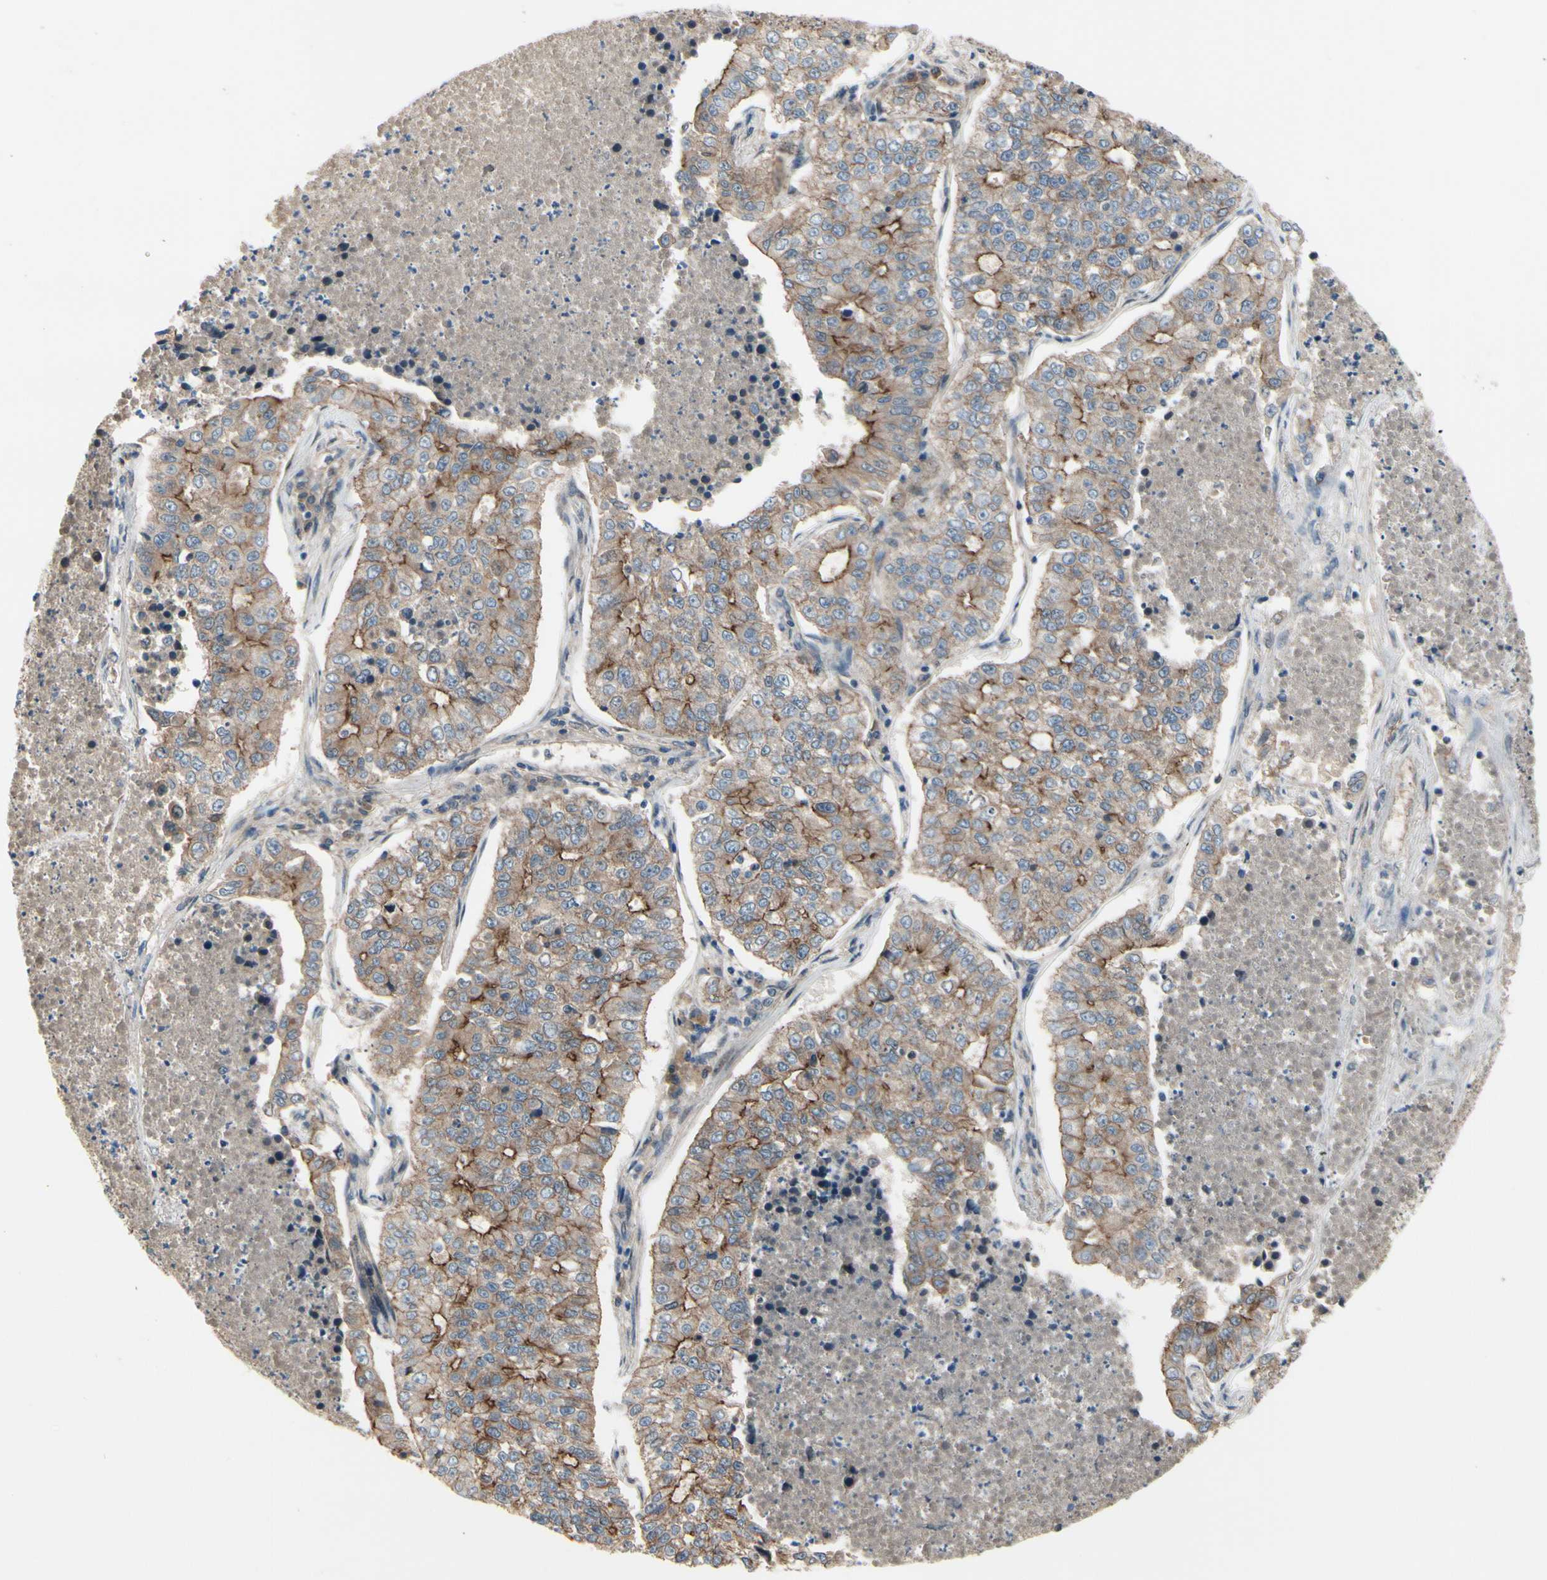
{"staining": {"intensity": "weak", "quantity": "25%-75%", "location": "cytoplasmic/membranous"}, "tissue": "lung cancer", "cell_type": "Tumor cells", "image_type": "cancer", "snomed": [{"axis": "morphology", "description": "Adenocarcinoma, NOS"}, {"axis": "topography", "description": "Lung"}], "caption": "Immunohistochemistry micrograph of lung adenocarcinoma stained for a protein (brown), which shows low levels of weak cytoplasmic/membranous positivity in approximately 25%-75% of tumor cells.", "gene": "ICAM5", "patient": {"sex": "male", "age": 49}}